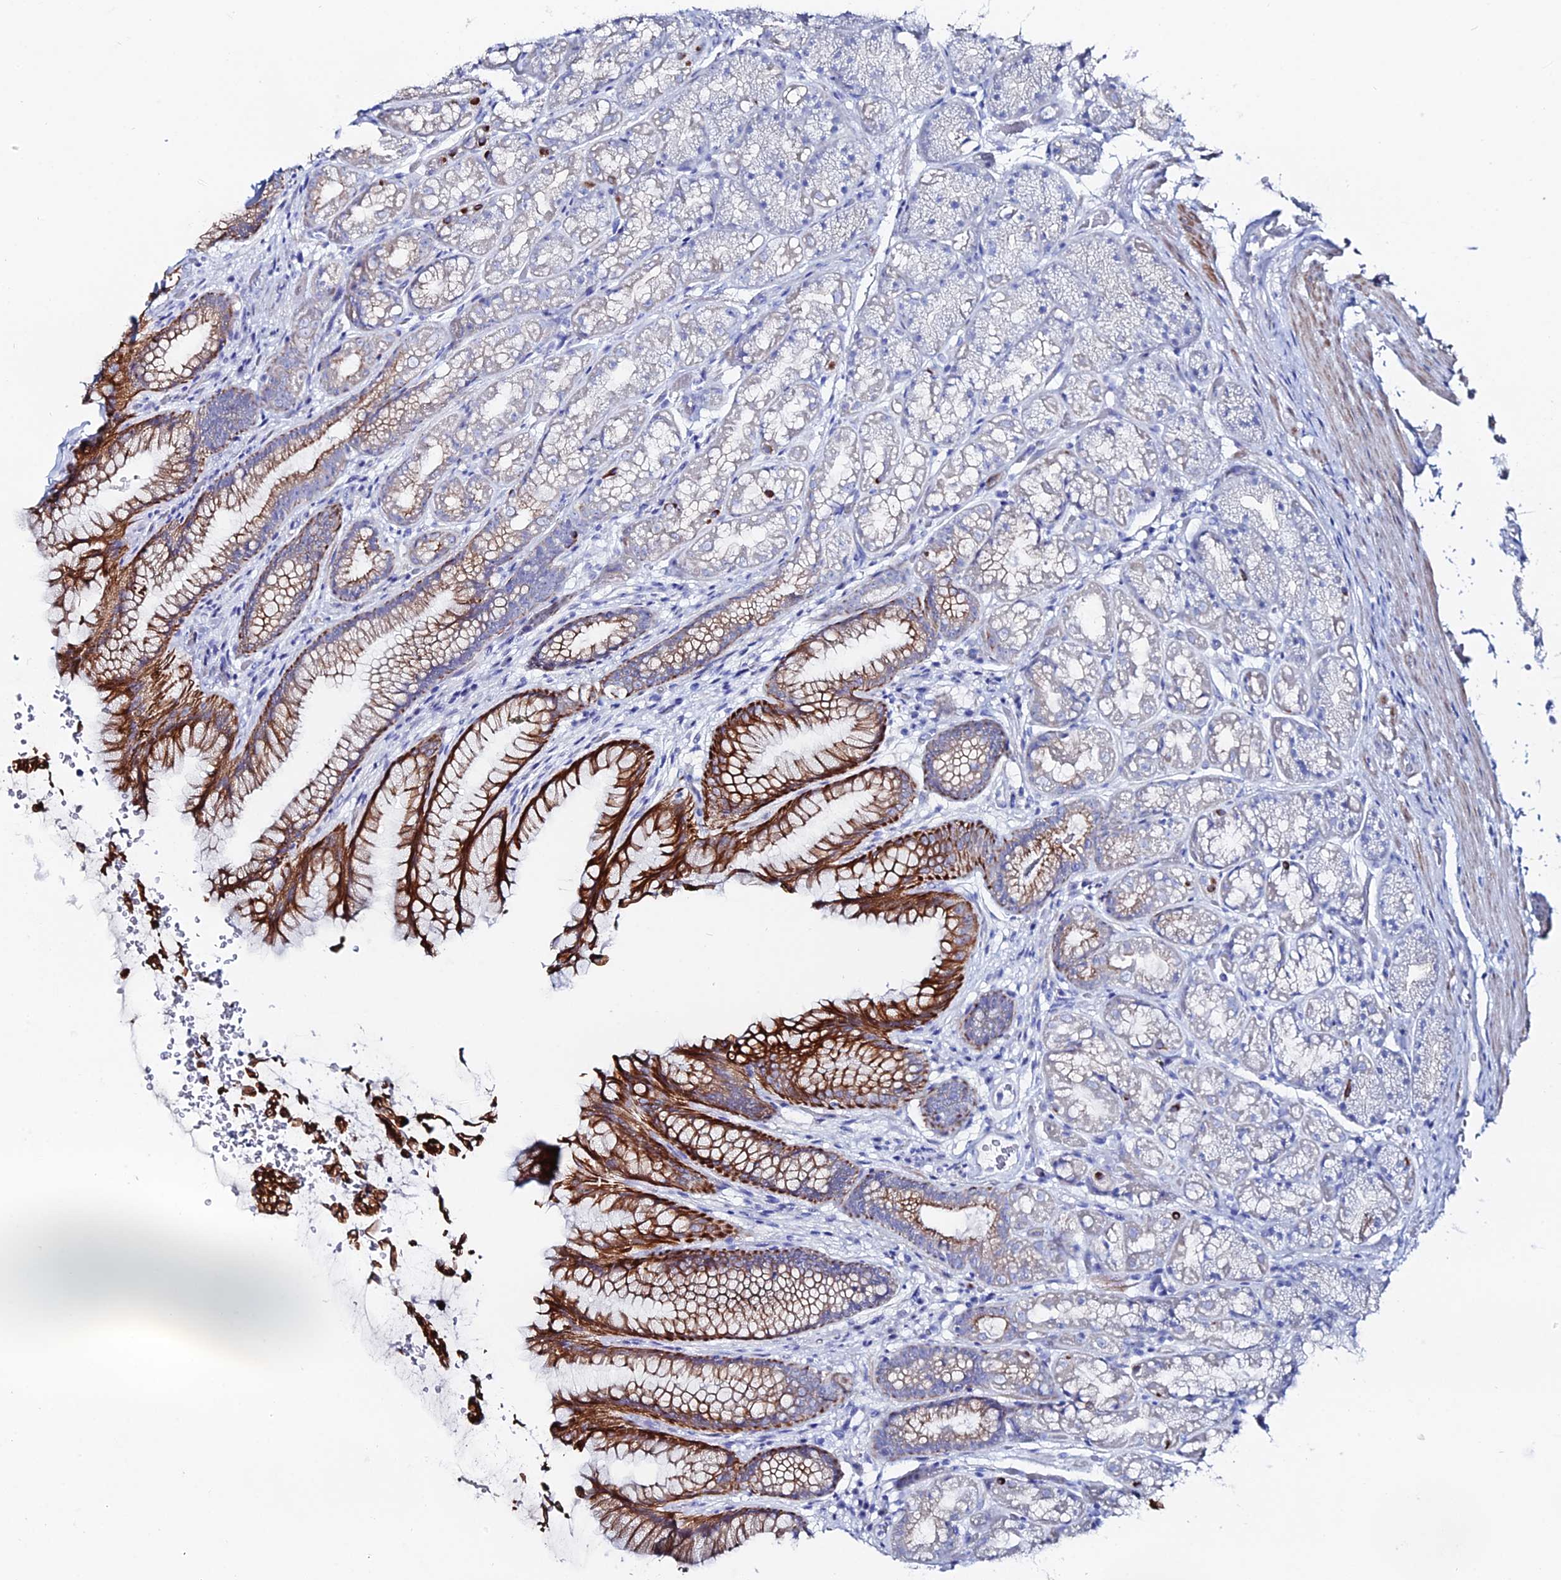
{"staining": {"intensity": "strong", "quantity": "<25%", "location": "cytoplasmic/membranous"}, "tissue": "stomach", "cell_type": "Glandular cells", "image_type": "normal", "snomed": [{"axis": "morphology", "description": "Normal tissue, NOS"}, {"axis": "topography", "description": "Stomach"}], "caption": "IHC histopathology image of benign human stomach stained for a protein (brown), which demonstrates medium levels of strong cytoplasmic/membranous positivity in about <25% of glandular cells.", "gene": "DHX34", "patient": {"sex": "male", "age": 63}}